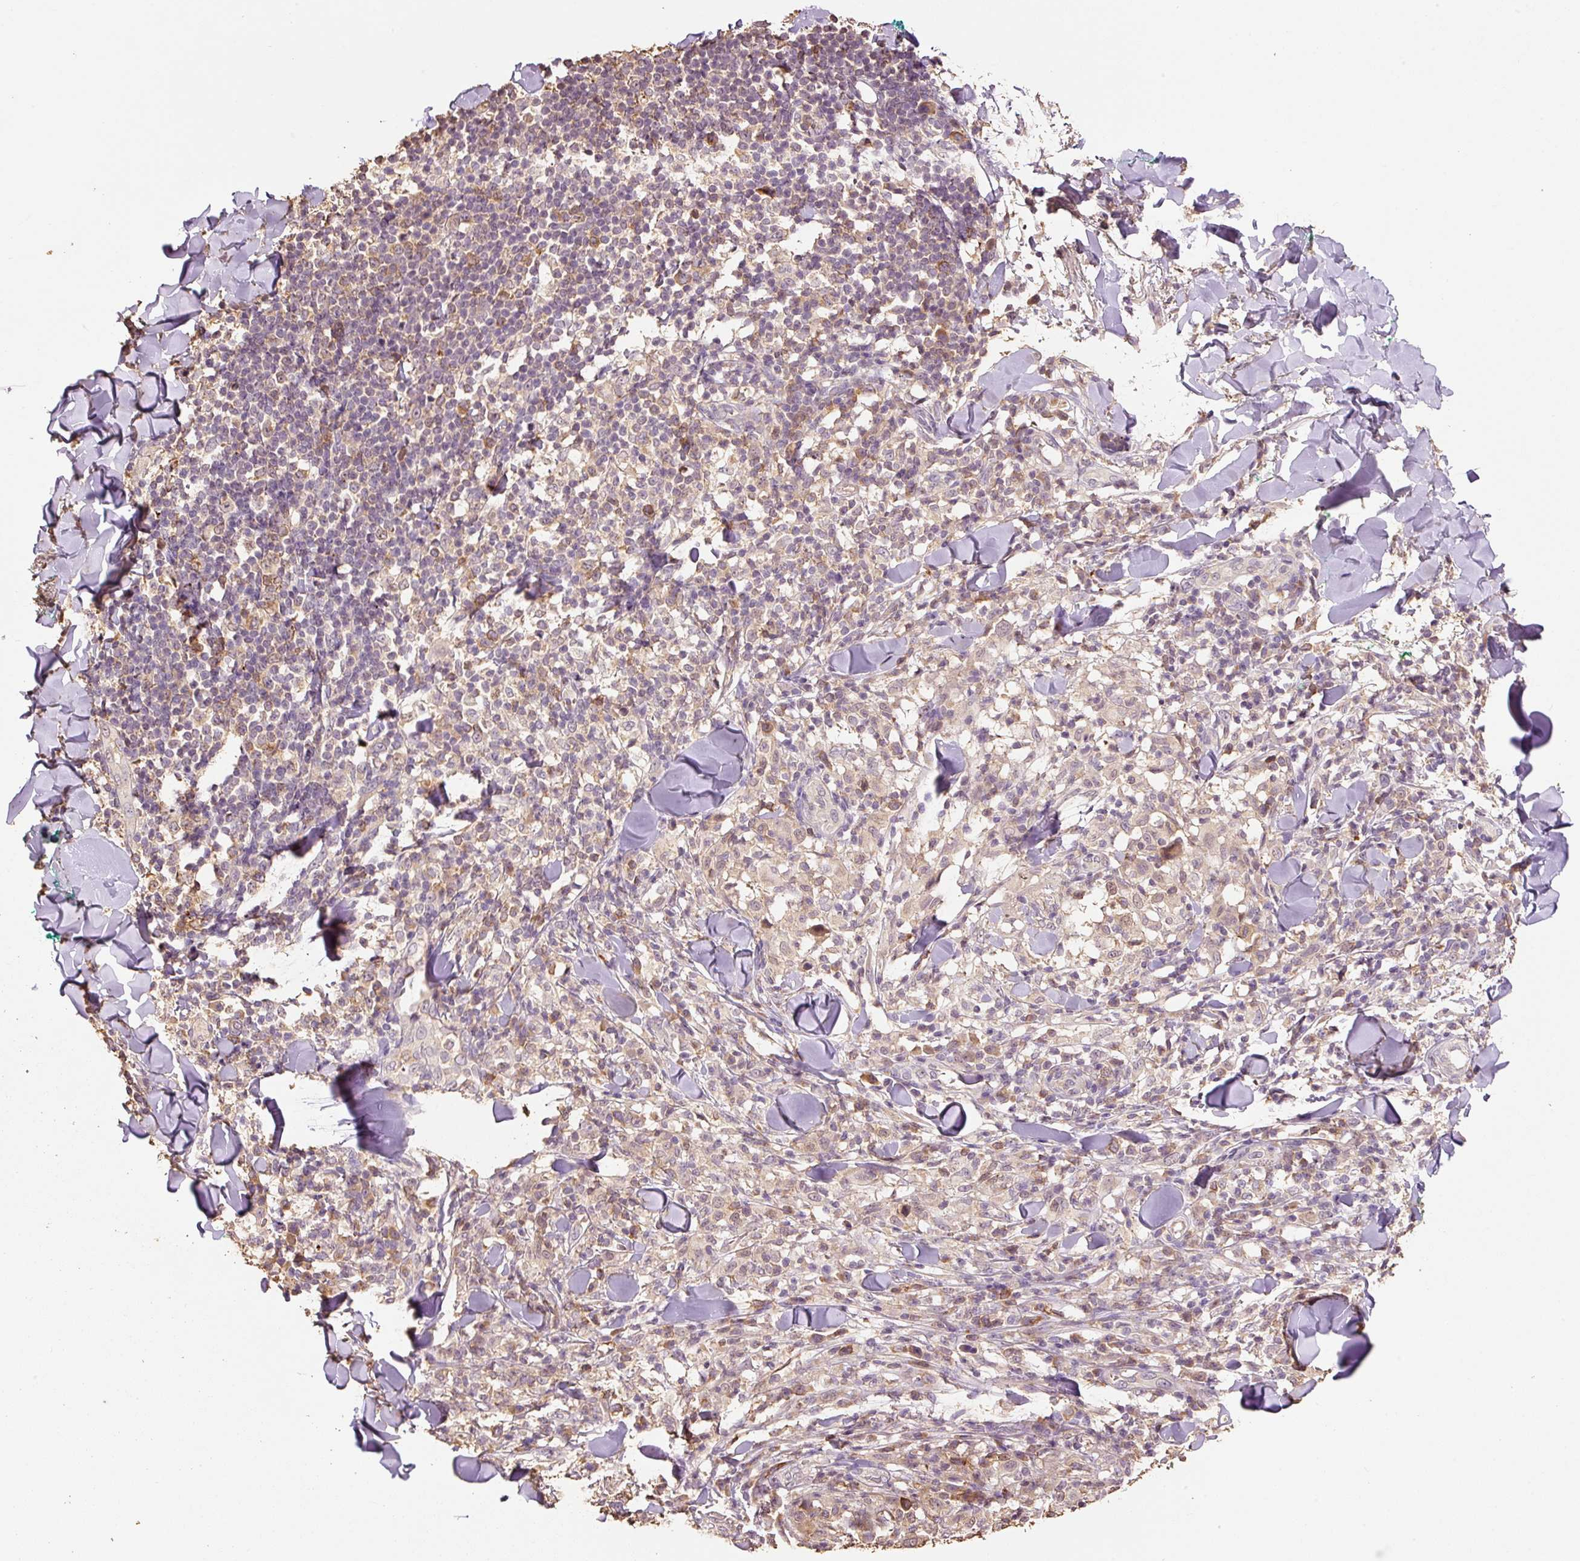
{"staining": {"intensity": "weak", "quantity": ">75%", "location": "cytoplasmic/membranous,nuclear"}, "tissue": "melanoma", "cell_type": "Tumor cells", "image_type": "cancer", "snomed": [{"axis": "morphology", "description": "Malignant melanoma, NOS"}, {"axis": "topography", "description": "Skin"}], "caption": "Human melanoma stained with a brown dye demonstrates weak cytoplasmic/membranous and nuclear positive expression in about >75% of tumor cells.", "gene": "HERC2", "patient": {"sex": "male", "age": 66}}